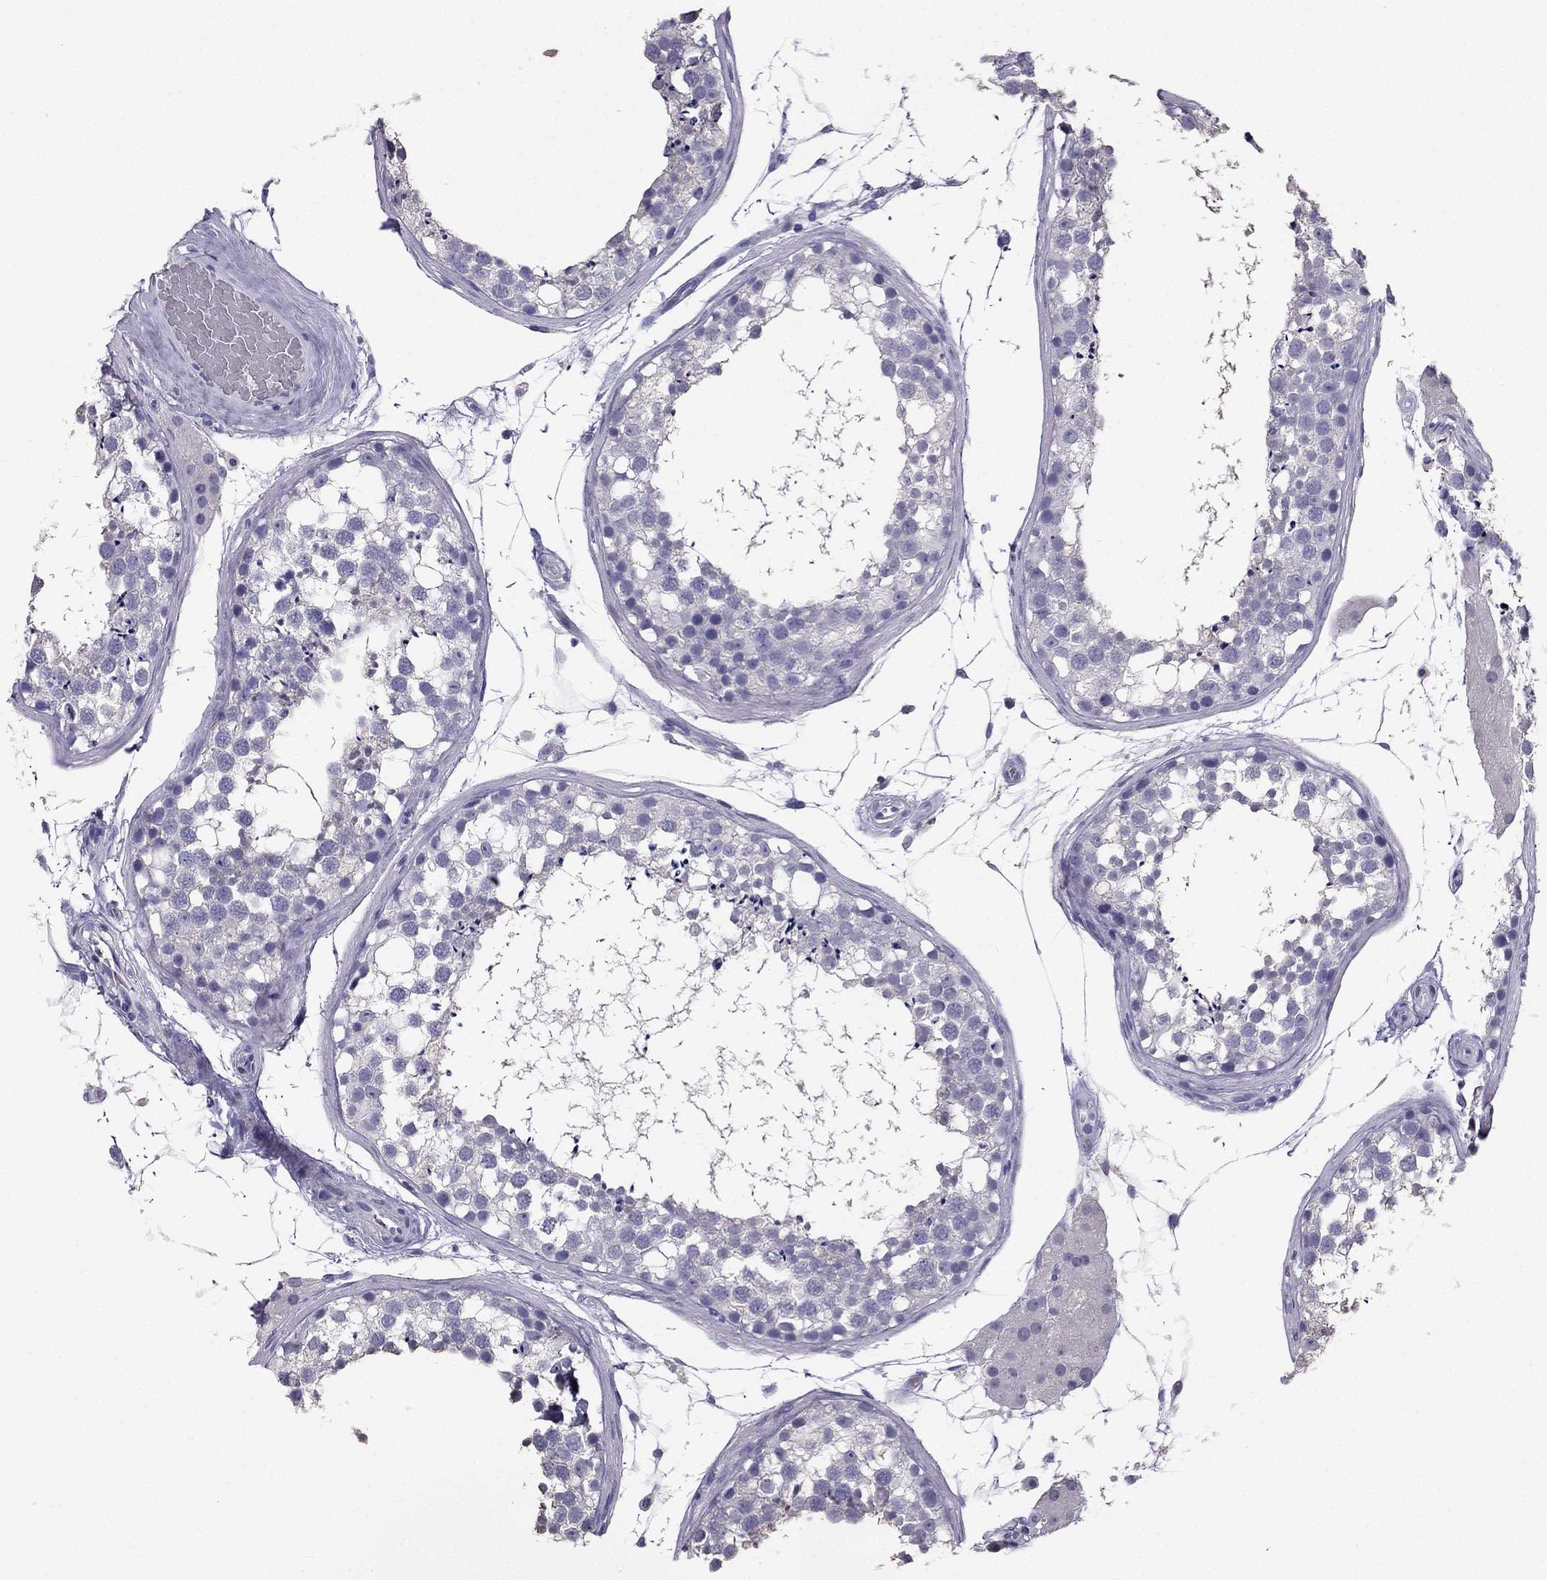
{"staining": {"intensity": "negative", "quantity": "none", "location": "none"}, "tissue": "testis", "cell_type": "Cells in seminiferous ducts", "image_type": "normal", "snomed": [{"axis": "morphology", "description": "Normal tissue, NOS"}, {"axis": "morphology", "description": "Seminoma, NOS"}, {"axis": "topography", "description": "Testis"}], "caption": "This is an immunohistochemistry micrograph of benign testis. There is no positivity in cells in seminiferous ducts.", "gene": "ARHGAP11A", "patient": {"sex": "male", "age": 65}}